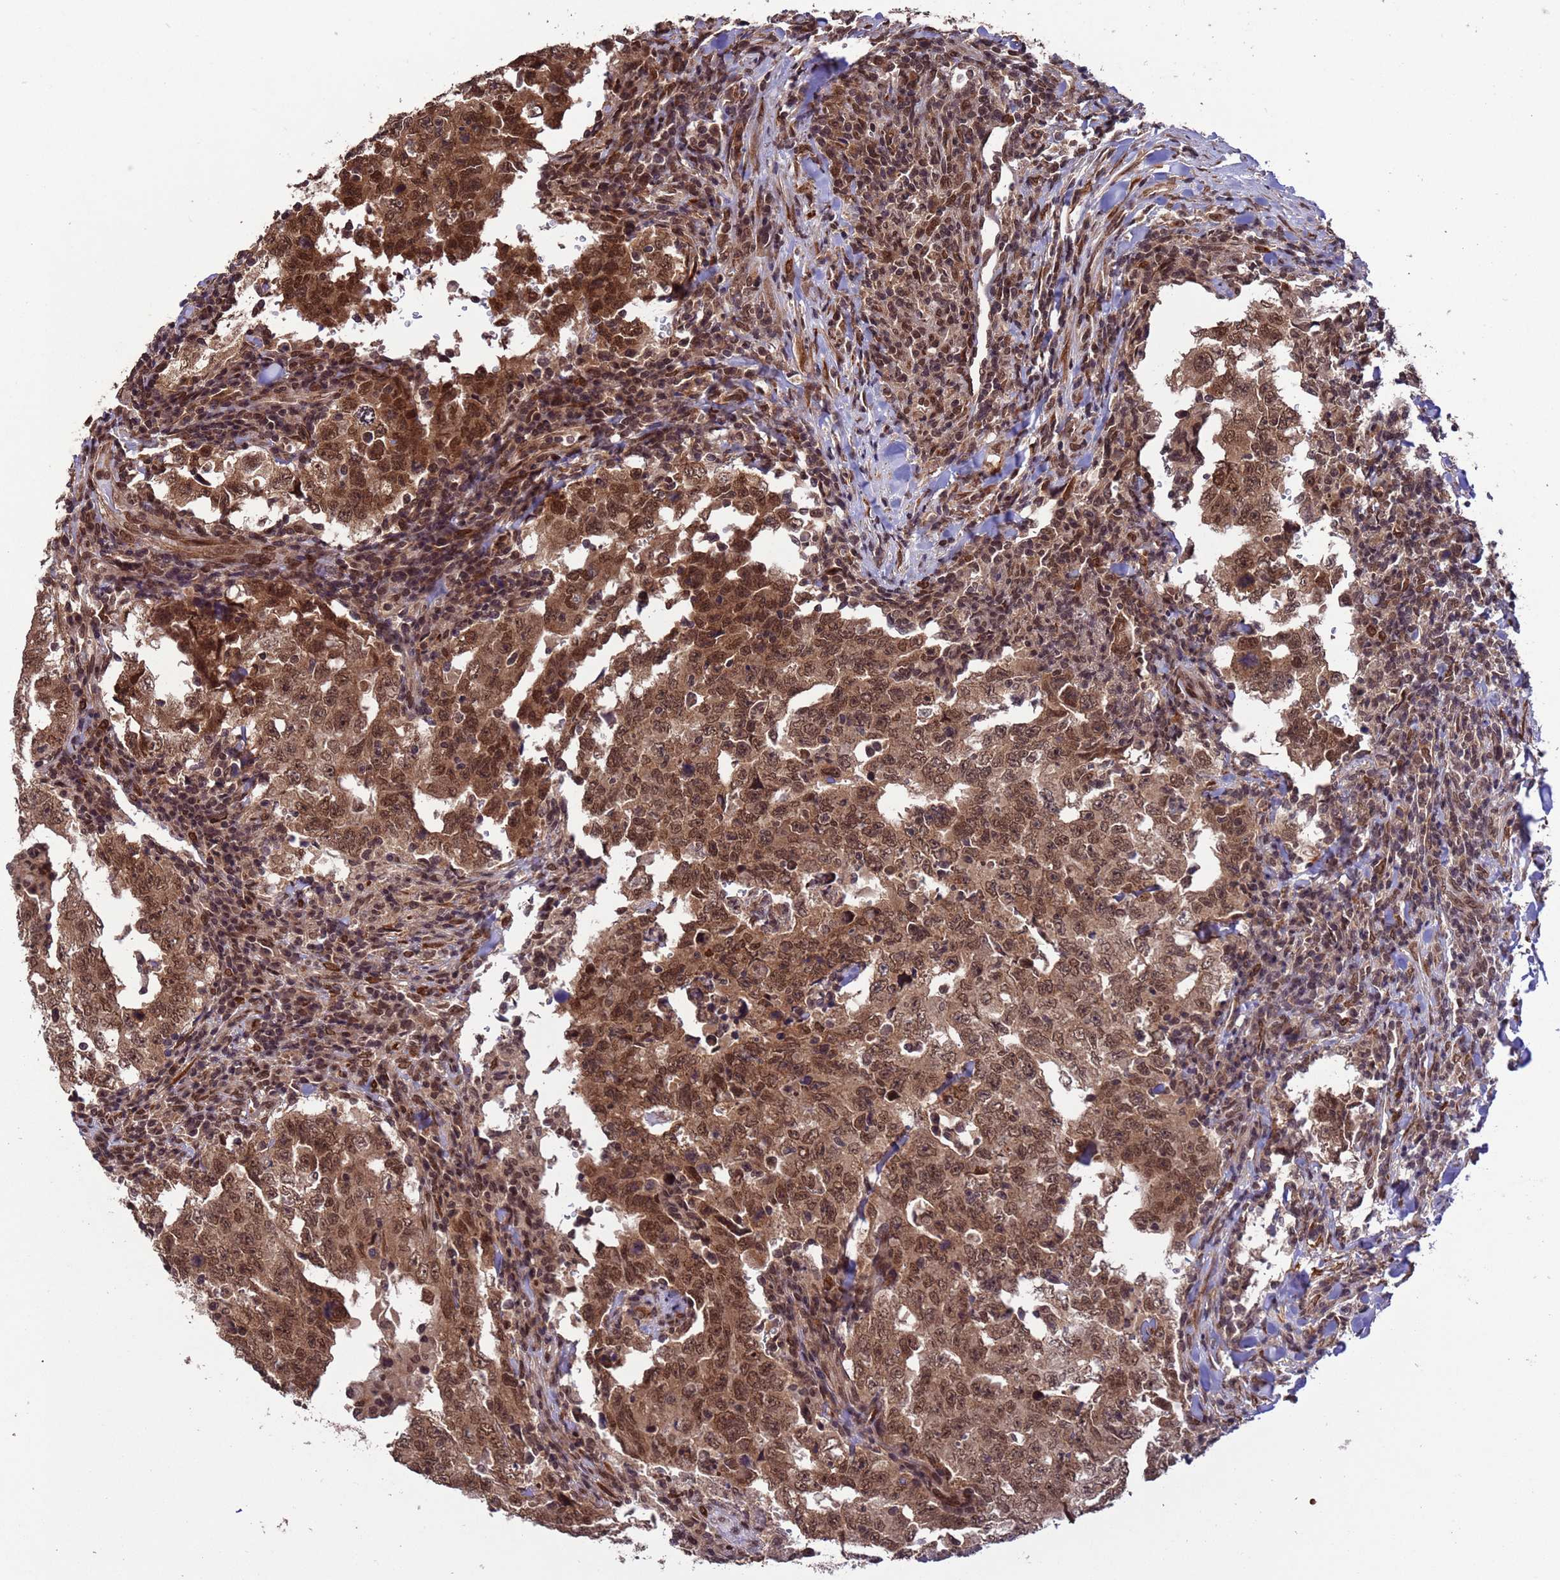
{"staining": {"intensity": "moderate", "quantity": ">75%", "location": "cytoplasmic/membranous,nuclear"}, "tissue": "testis cancer", "cell_type": "Tumor cells", "image_type": "cancer", "snomed": [{"axis": "morphology", "description": "Carcinoma, Embryonal, NOS"}, {"axis": "topography", "description": "Testis"}], "caption": "Testis cancer (embryonal carcinoma) stained with a protein marker reveals moderate staining in tumor cells.", "gene": "VSTM4", "patient": {"sex": "male", "age": 26}}